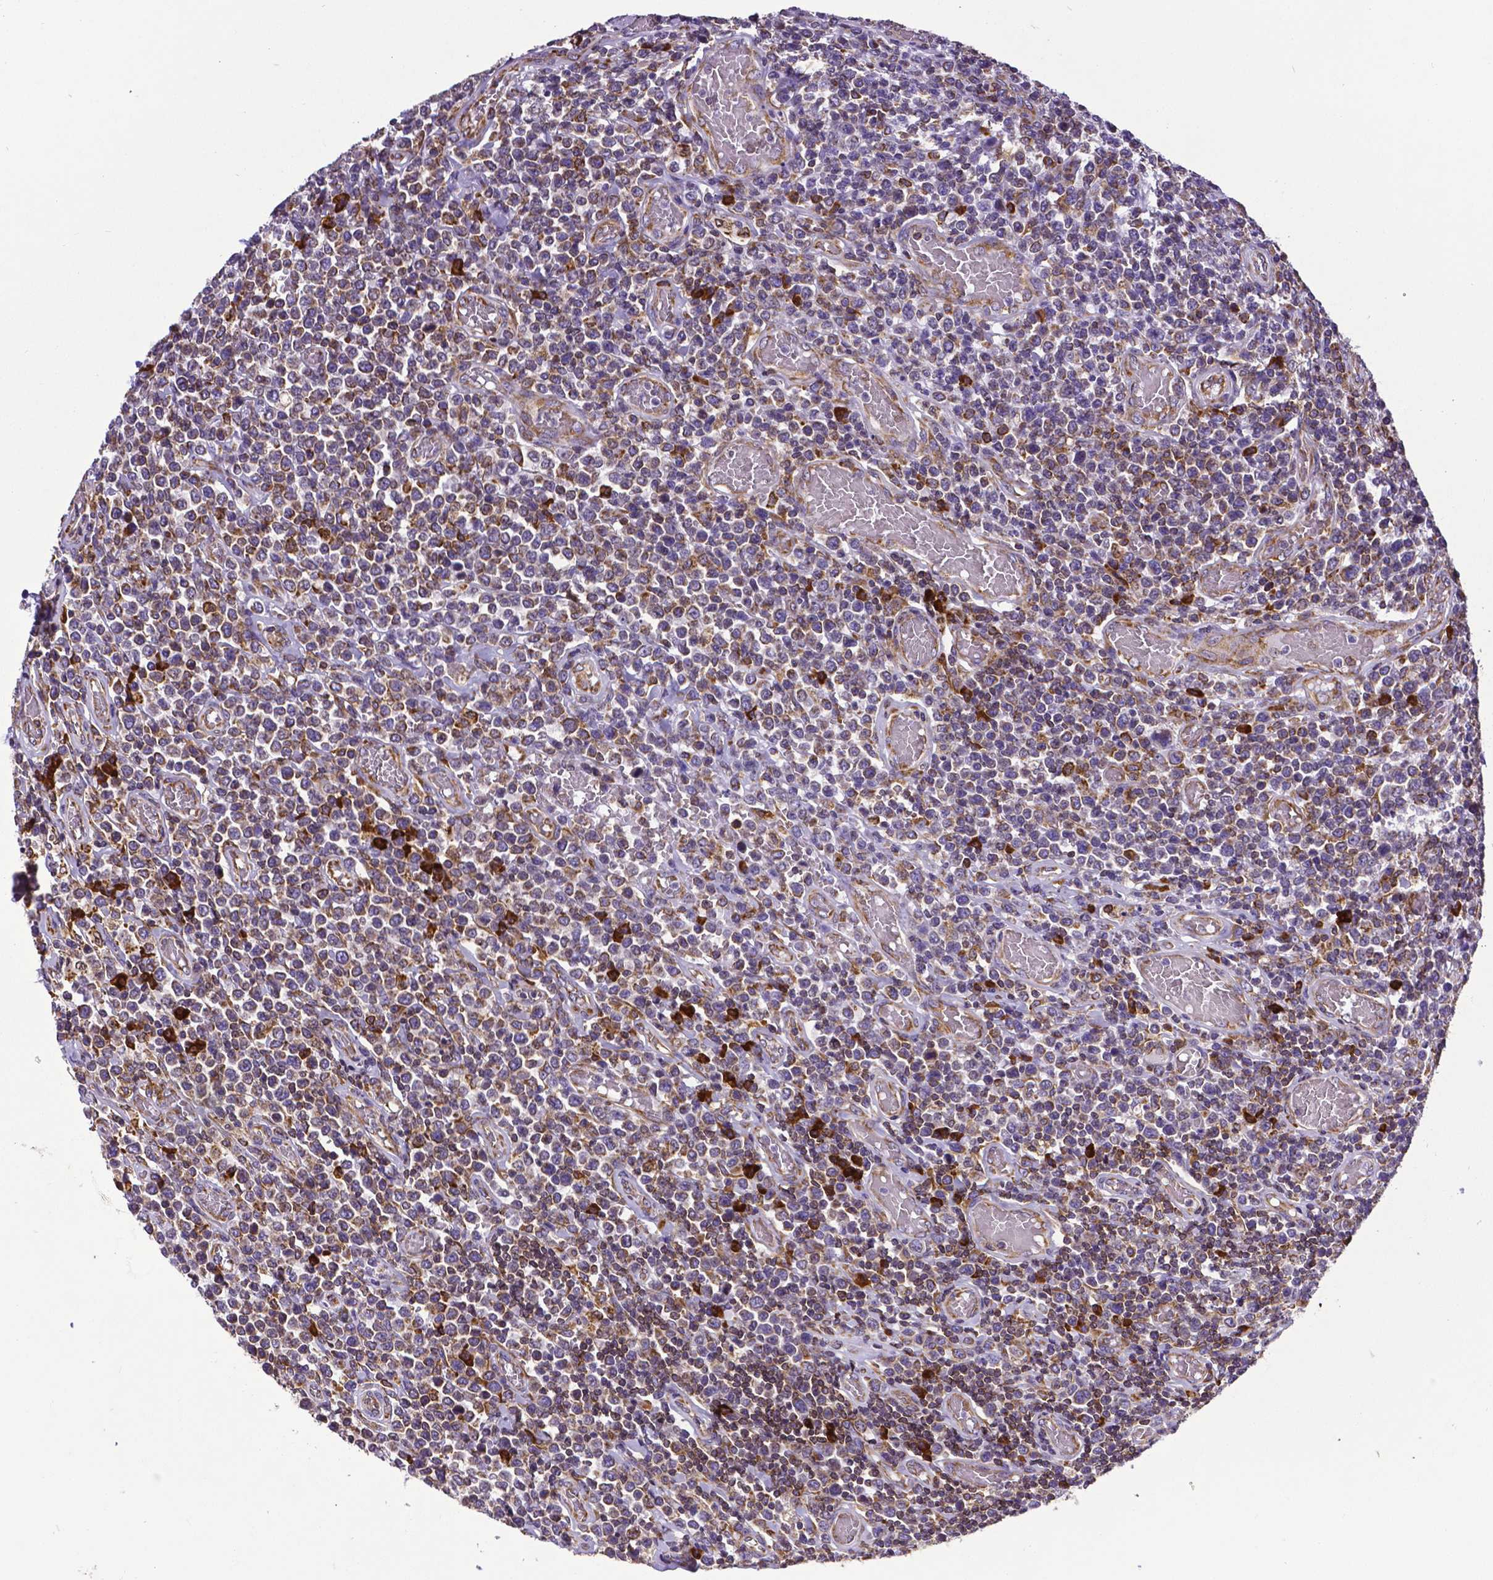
{"staining": {"intensity": "strong", "quantity": "<25%", "location": "cytoplasmic/membranous"}, "tissue": "lymphoma", "cell_type": "Tumor cells", "image_type": "cancer", "snomed": [{"axis": "morphology", "description": "Malignant lymphoma, non-Hodgkin's type, High grade"}, {"axis": "topography", "description": "Soft tissue"}], "caption": "Lymphoma stained for a protein (brown) exhibits strong cytoplasmic/membranous positive positivity in about <25% of tumor cells.", "gene": "MTDH", "patient": {"sex": "female", "age": 56}}